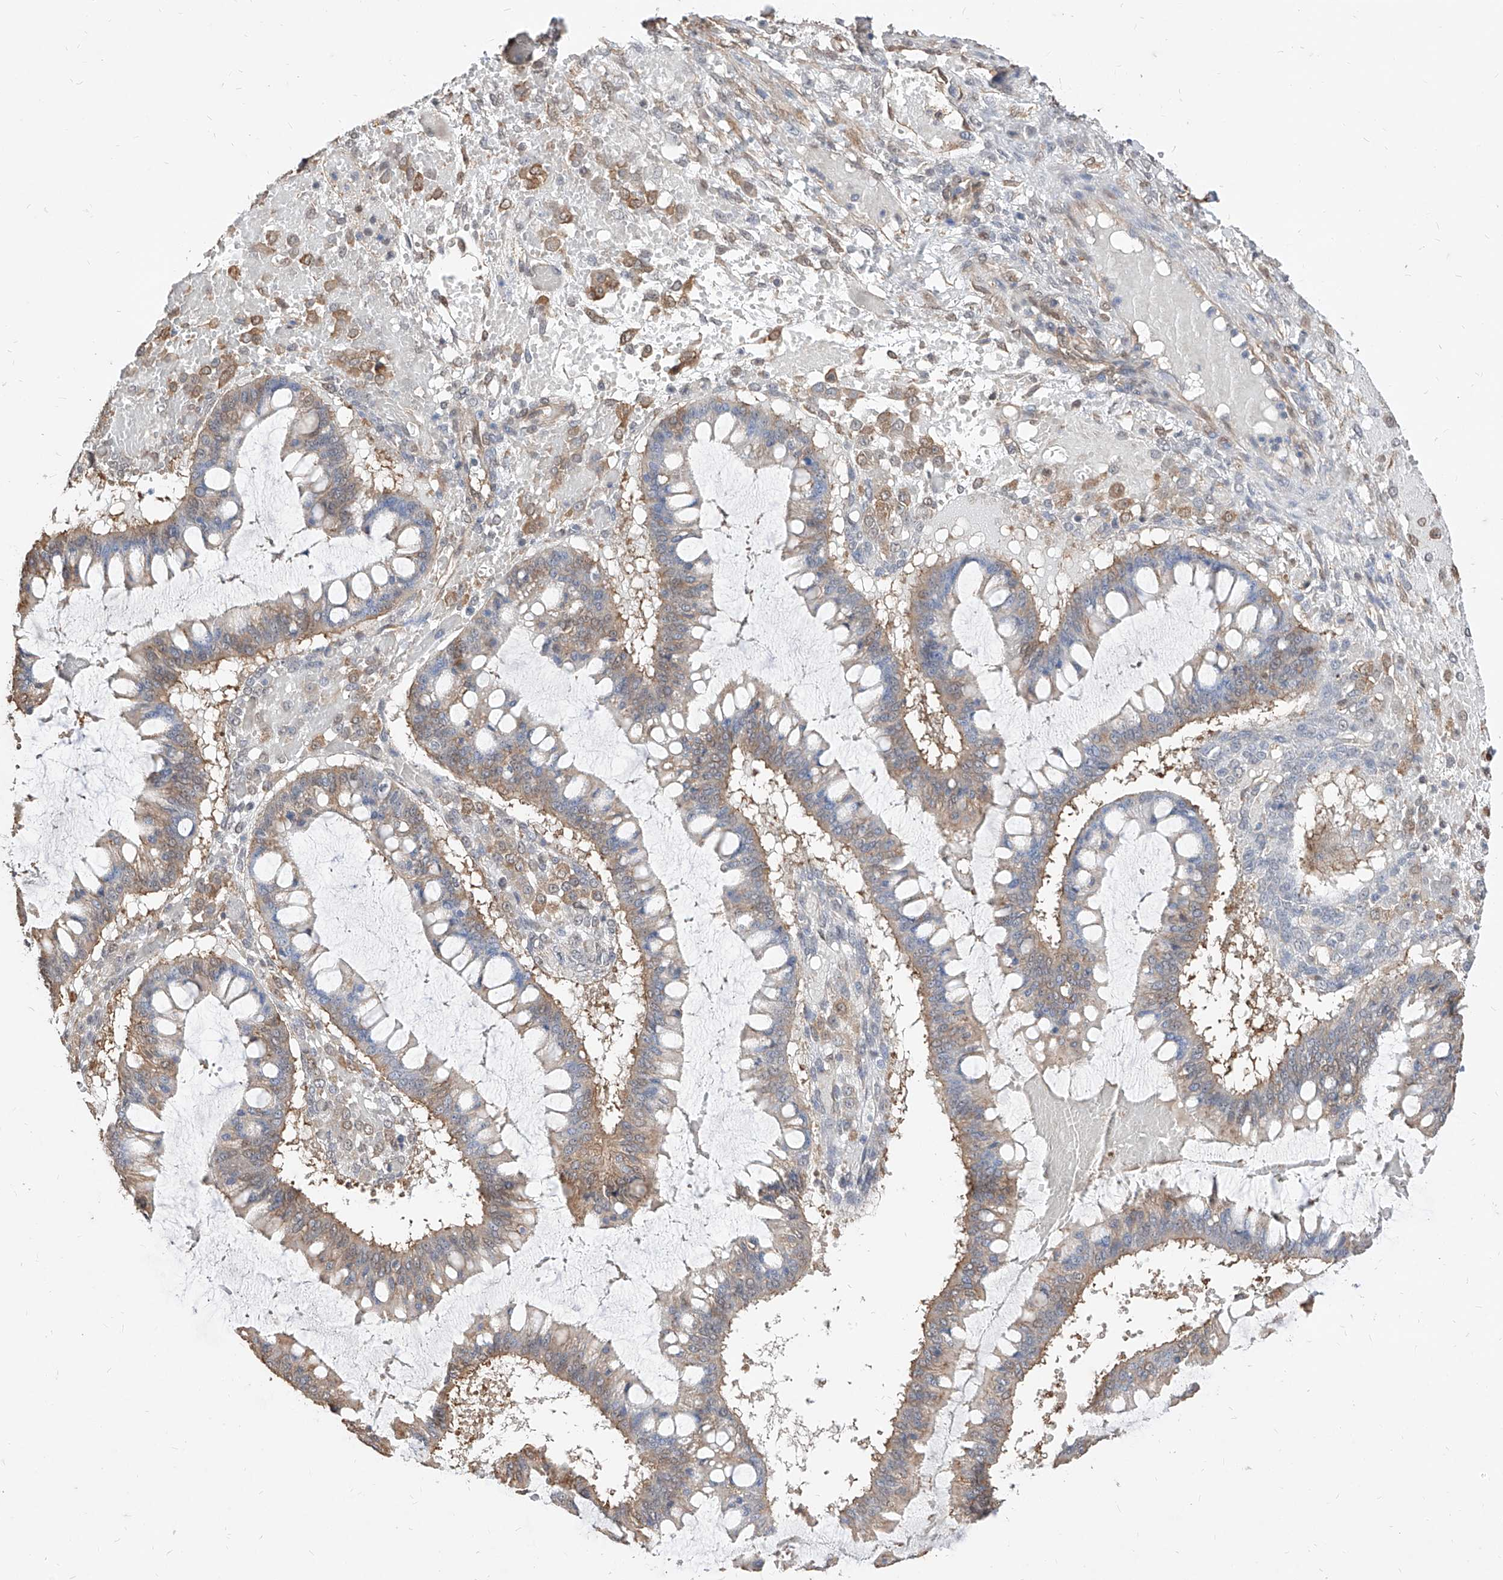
{"staining": {"intensity": "weak", "quantity": ">75%", "location": "cytoplasmic/membranous"}, "tissue": "ovarian cancer", "cell_type": "Tumor cells", "image_type": "cancer", "snomed": [{"axis": "morphology", "description": "Cystadenocarcinoma, mucinous, NOS"}, {"axis": "topography", "description": "Ovary"}], "caption": "Human ovarian mucinous cystadenocarcinoma stained for a protein (brown) shows weak cytoplasmic/membranous positive expression in approximately >75% of tumor cells.", "gene": "C8orf82", "patient": {"sex": "female", "age": 73}}